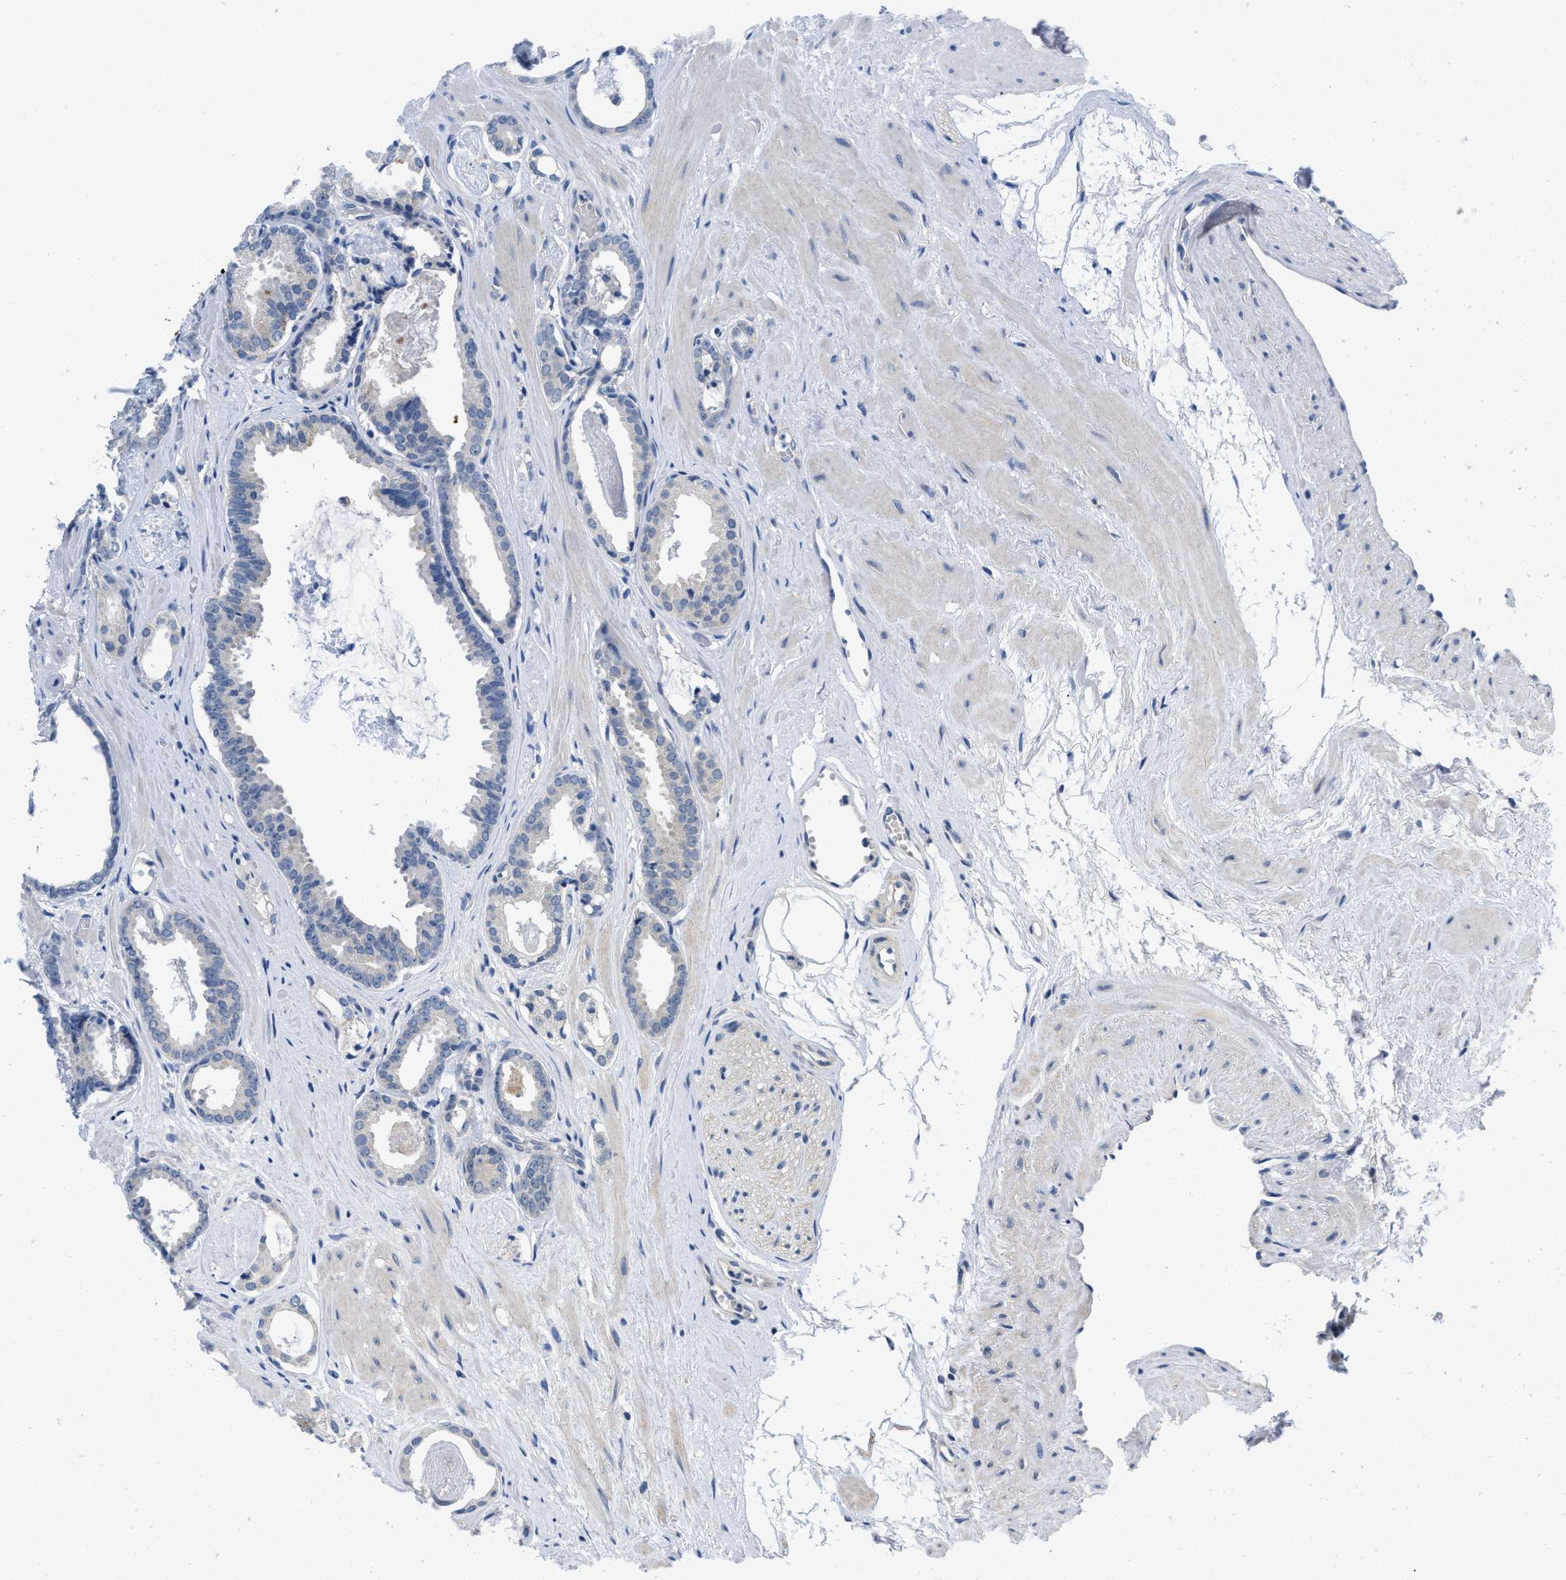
{"staining": {"intensity": "negative", "quantity": "none", "location": "none"}, "tissue": "prostate cancer", "cell_type": "Tumor cells", "image_type": "cancer", "snomed": [{"axis": "morphology", "description": "Adenocarcinoma, Low grade"}, {"axis": "topography", "description": "Prostate"}], "caption": "Micrograph shows no significant protein staining in tumor cells of prostate adenocarcinoma (low-grade).", "gene": "PYY", "patient": {"sex": "male", "age": 53}}